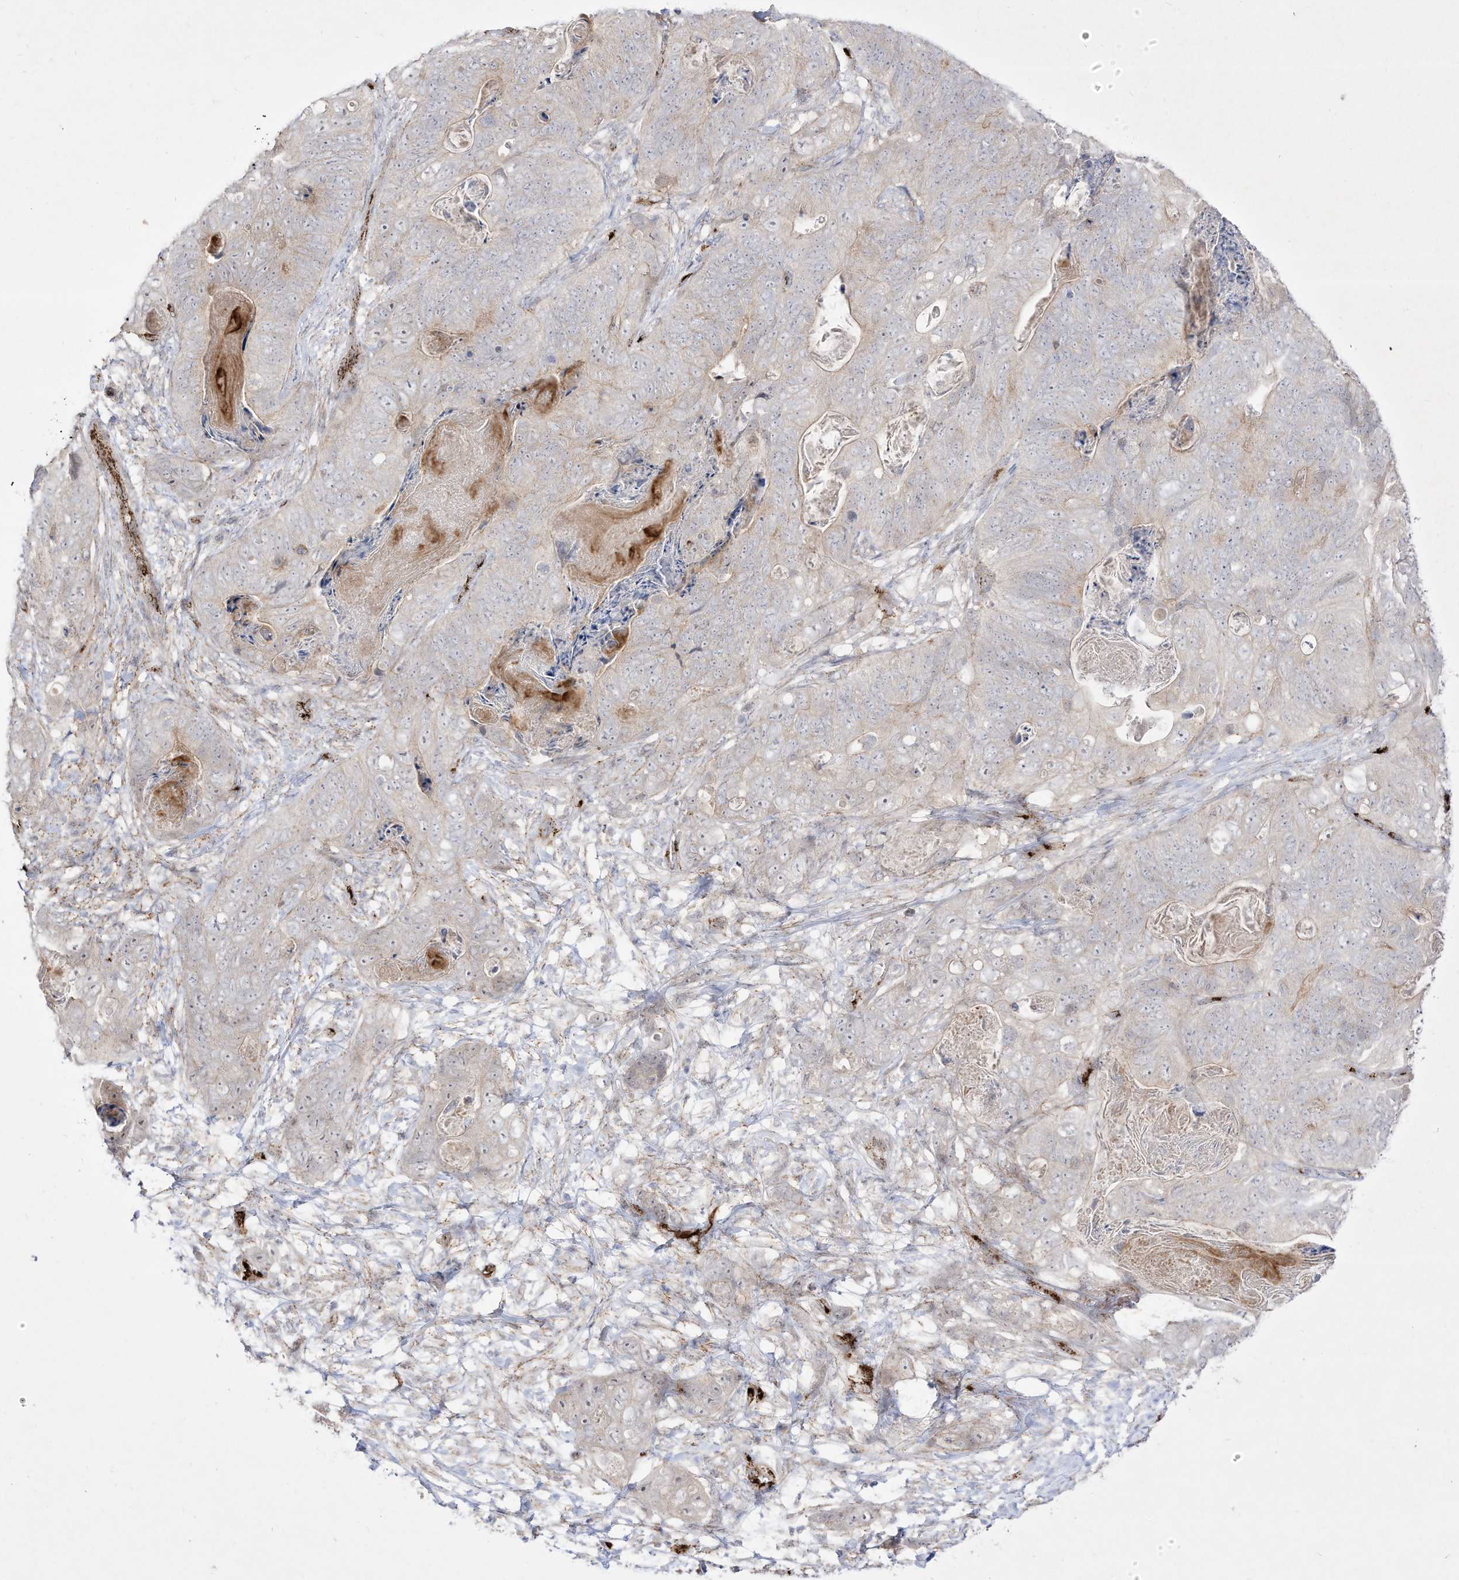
{"staining": {"intensity": "negative", "quantity": "none", "location": "none"}, "tissue": "stomach cancer", "cell_type": "Tumor cells", "image_type": "cancer", "snomed": [{"axis": "morphology", "description": "Normal tissue, NOS"}, {"axis": "morphology", "description": "Adenocarcinoma, NOS"}, {"axis": "topography", "description": "Stomach"}], "caption": "Immunohistochemistry of human stomach adenocarcinoma reveals no staining in tumor cells.", "gene": "ZGRF1", "patient": {"sex": "female", "age": 89}}